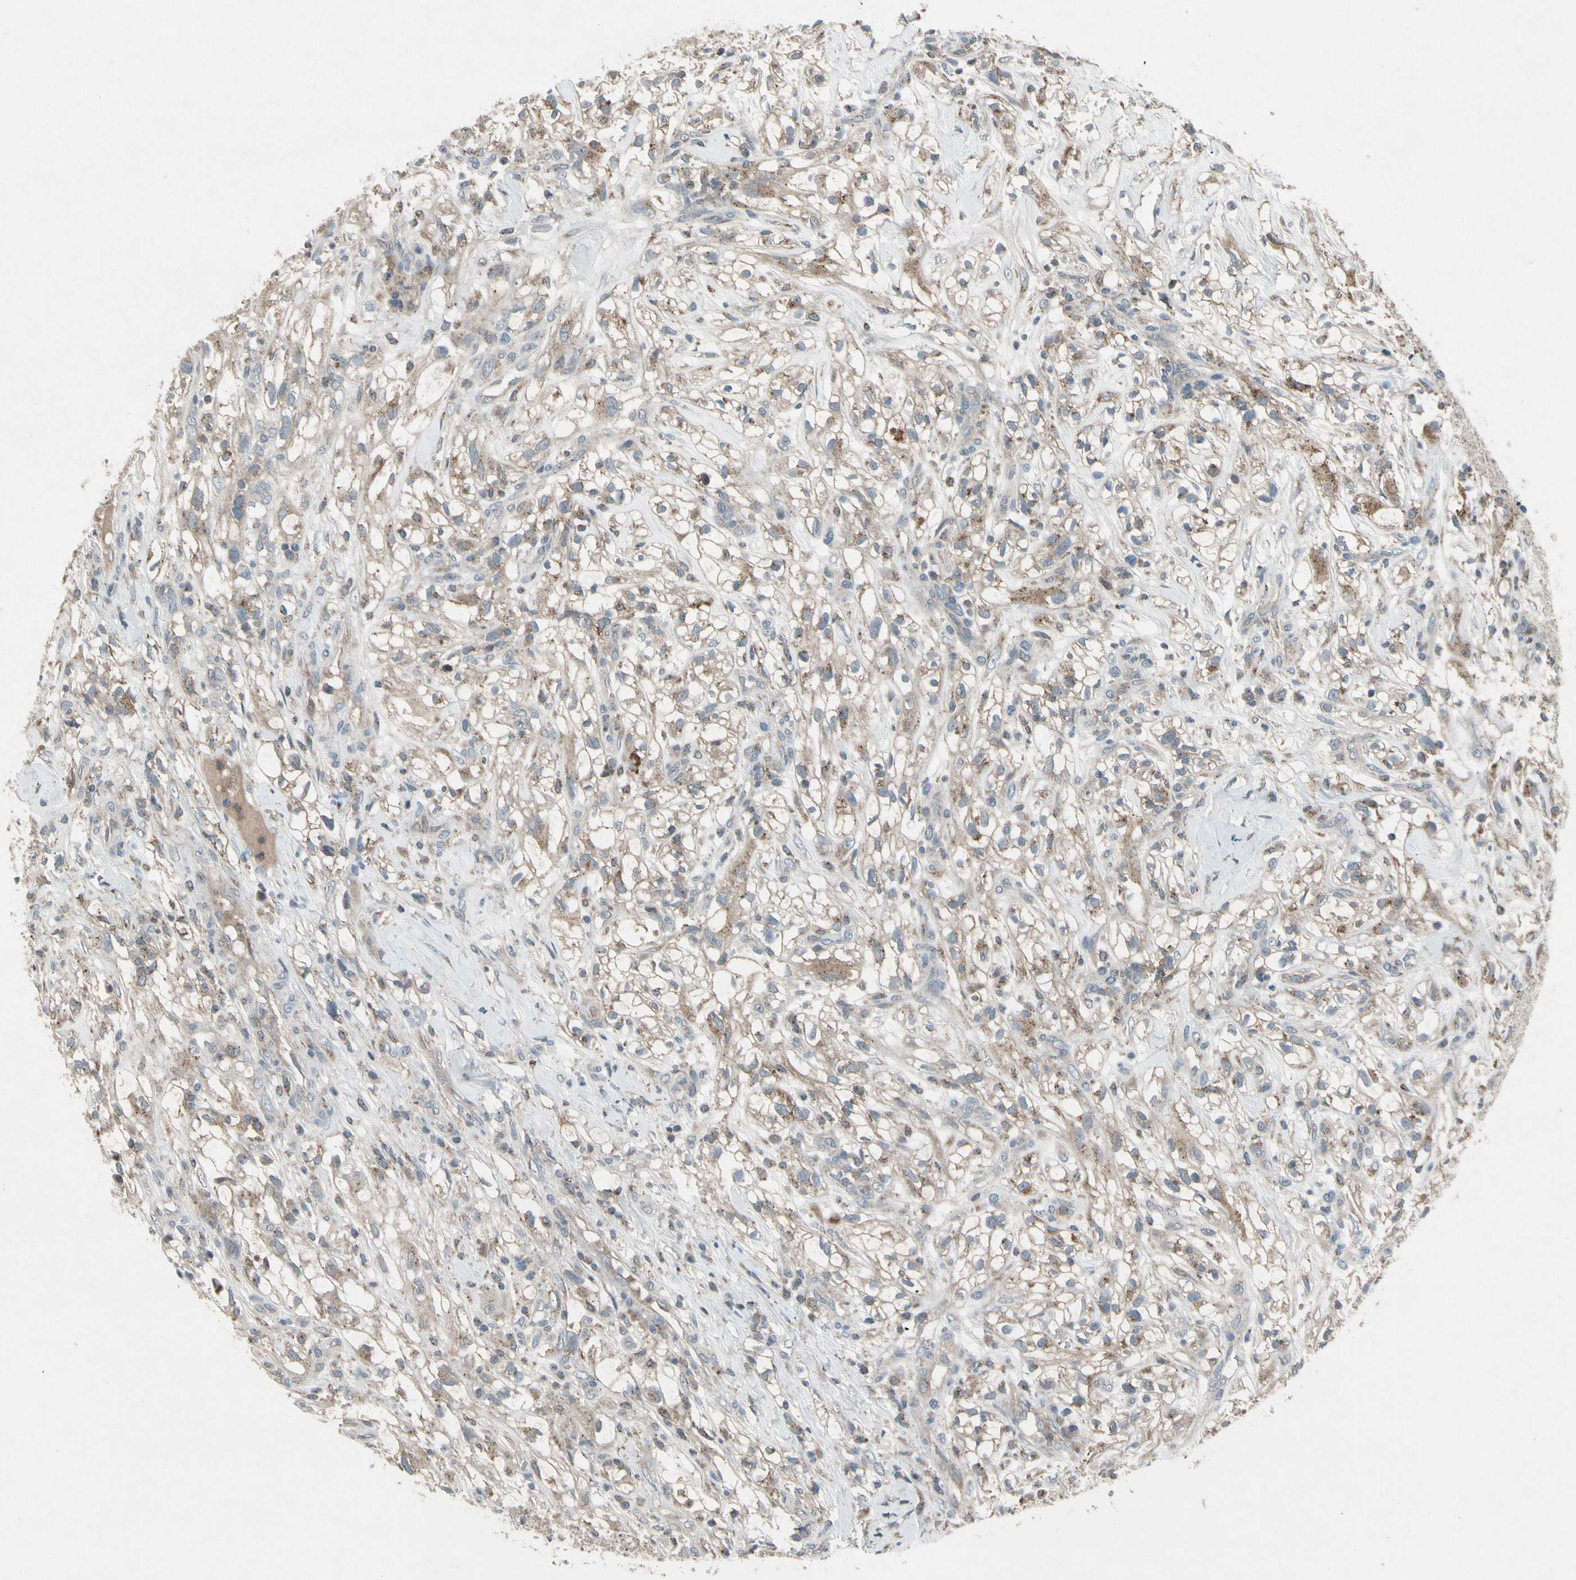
{"staining": {"intensity": "weak", "quantity": ">75%", "location": "cytoplasmic/membranous"}, "tissue": "renal cancer", "cell_type": "Tumor cells", "image_type": "cancer", "snomed": [{"axis": "morphology", "description": "Adenocarcinoma, NOS"}, {"axis": "topography", "description": "Kidney"}], "caption": "A micrograph of human adenocarcinoma (renal) stained for a protein reveals weak cytoplasmic/membranous brown staining in tumor cells. (DAB = brown stain, brightfield microscopy at high magnification).", "gene": "NMI", "patient": {"sex": "female", "age": 60}}